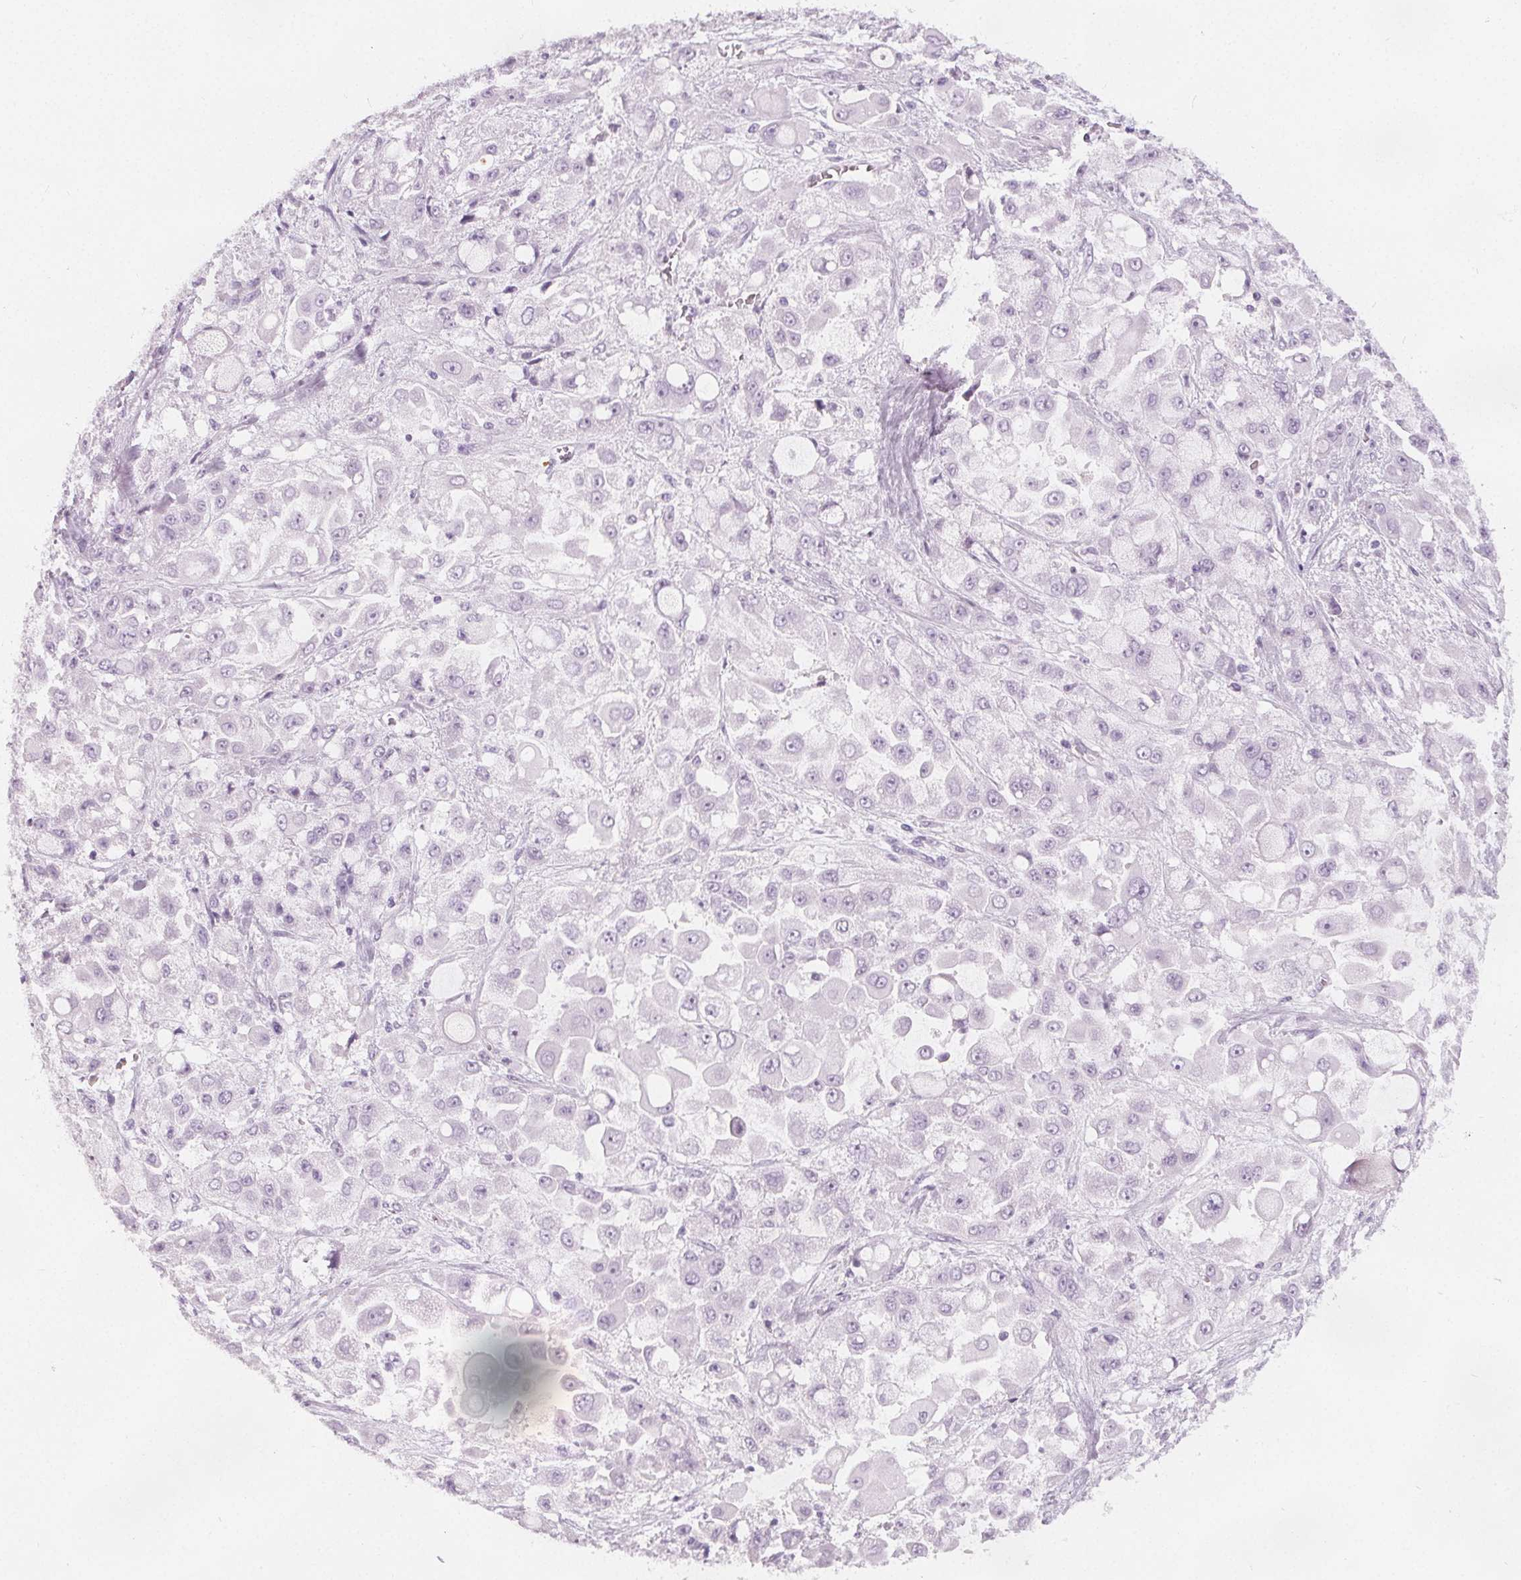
{"staining": {"intensity": "negative", "quantity": "none", "location": "none"}, "tissue": "stomach cancer", "cell_type": "Tumor cells", "image_type": "cancer", "snomed": [{"axis": "morphology", "description": "Adenocarcinoma, NOS"}, {"axis": "topography", "description": "Stomach"}], "caption": "Micrograph shows no protein positivity in tumor cells of stomach cancer (adenocarcinoma) tissue.", "gene": "SLC5A12", "patient": {"sex": "female", "age": 76}}